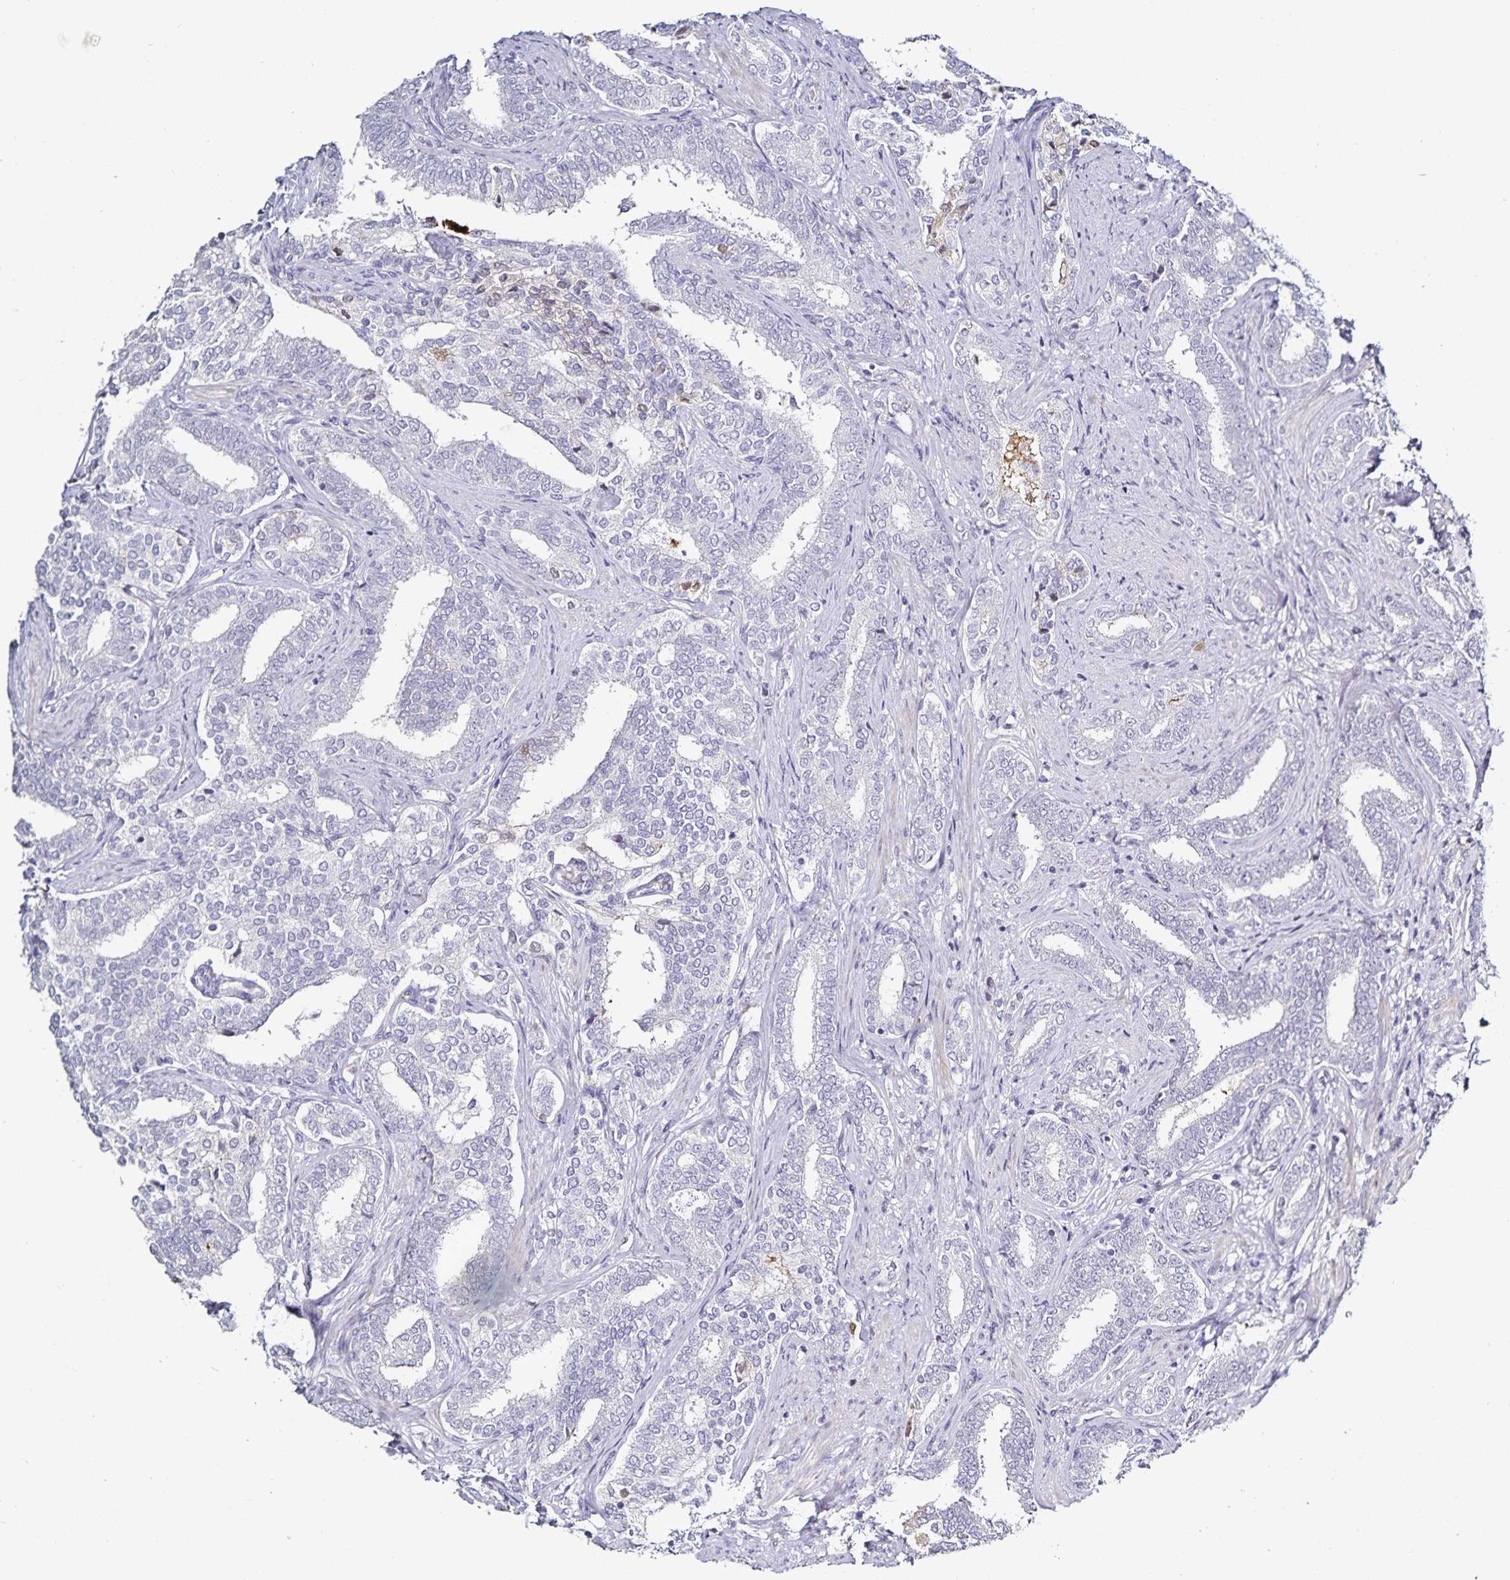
{"staining": {"intensity": "negative", "quantity": "none", "location": "none"}, "tissue": "prostate cancer", "cell_type": "Tumor cells", "image_type": "cancer", "snomed": [{"axis": "morphology", "description": "Adenocarcinoma, High grade"}, {"axis": "topography", "description": "Prostate"}], "caption": "An immunohistochemistry micrograph of prostate cancer (adenocarcinoma (high-grade)) is shown. There is no staining in tumor cells of prostate cancer (adenocarcinoma (high-grade)).", "gene": "TTR", "patient": {"sex": "male", "age": 72}}